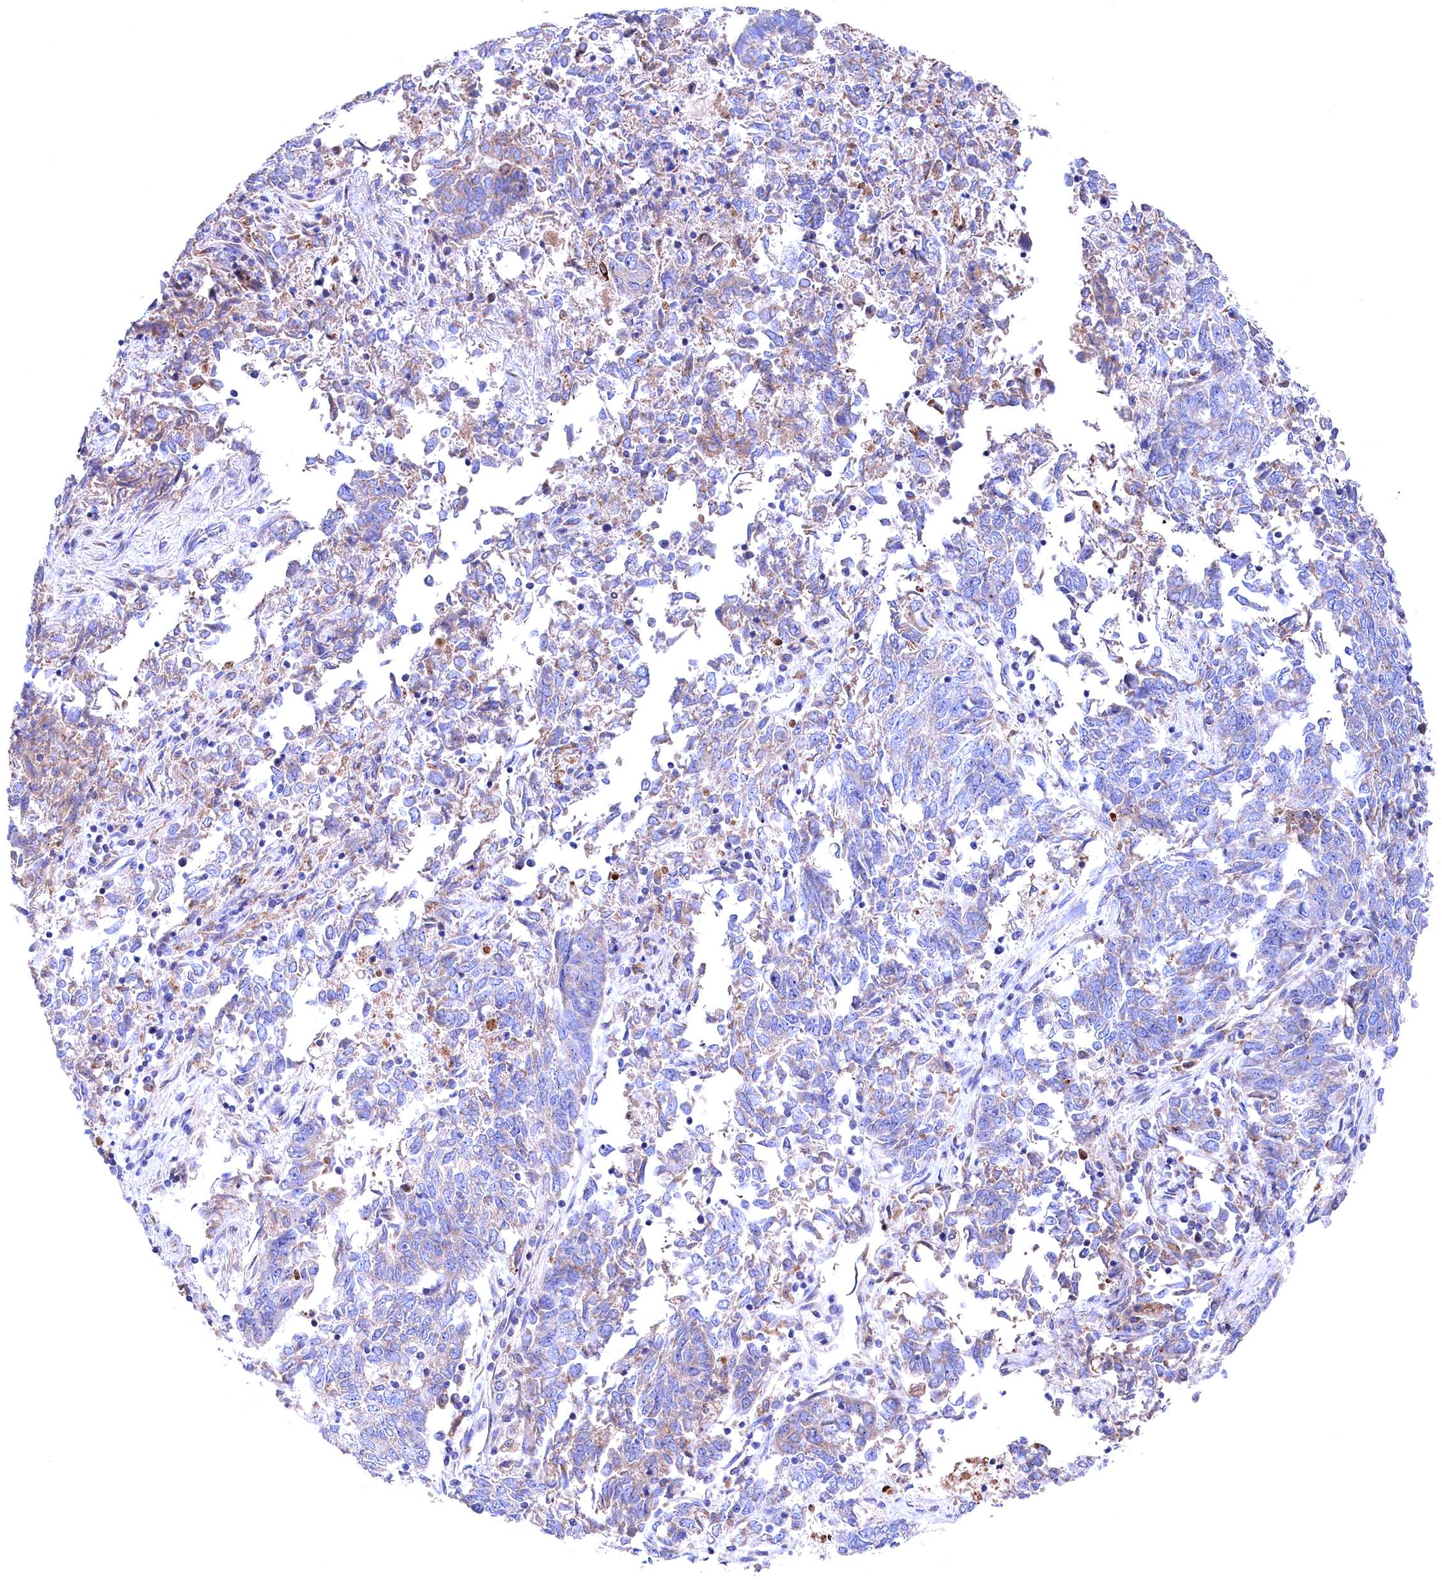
{"staining": {"intensity": "negative", "quantity": "none", "location": "none"}, "tissue": "endometrial cancer", "cell_type": "Tumor cells", "image_type": "cancer", "snomed": [{"axis": "morphology", "description": "Adenocarcinoma, NOS"}, {"axis": "topography", "description": "Endometrium"}], "caption": "Tumor cells are negative for brown protein staining in endometrial cancer (adenocarcinoma).", "gene": "GPR108", "patient": {"sex": "female", "age": 80}}